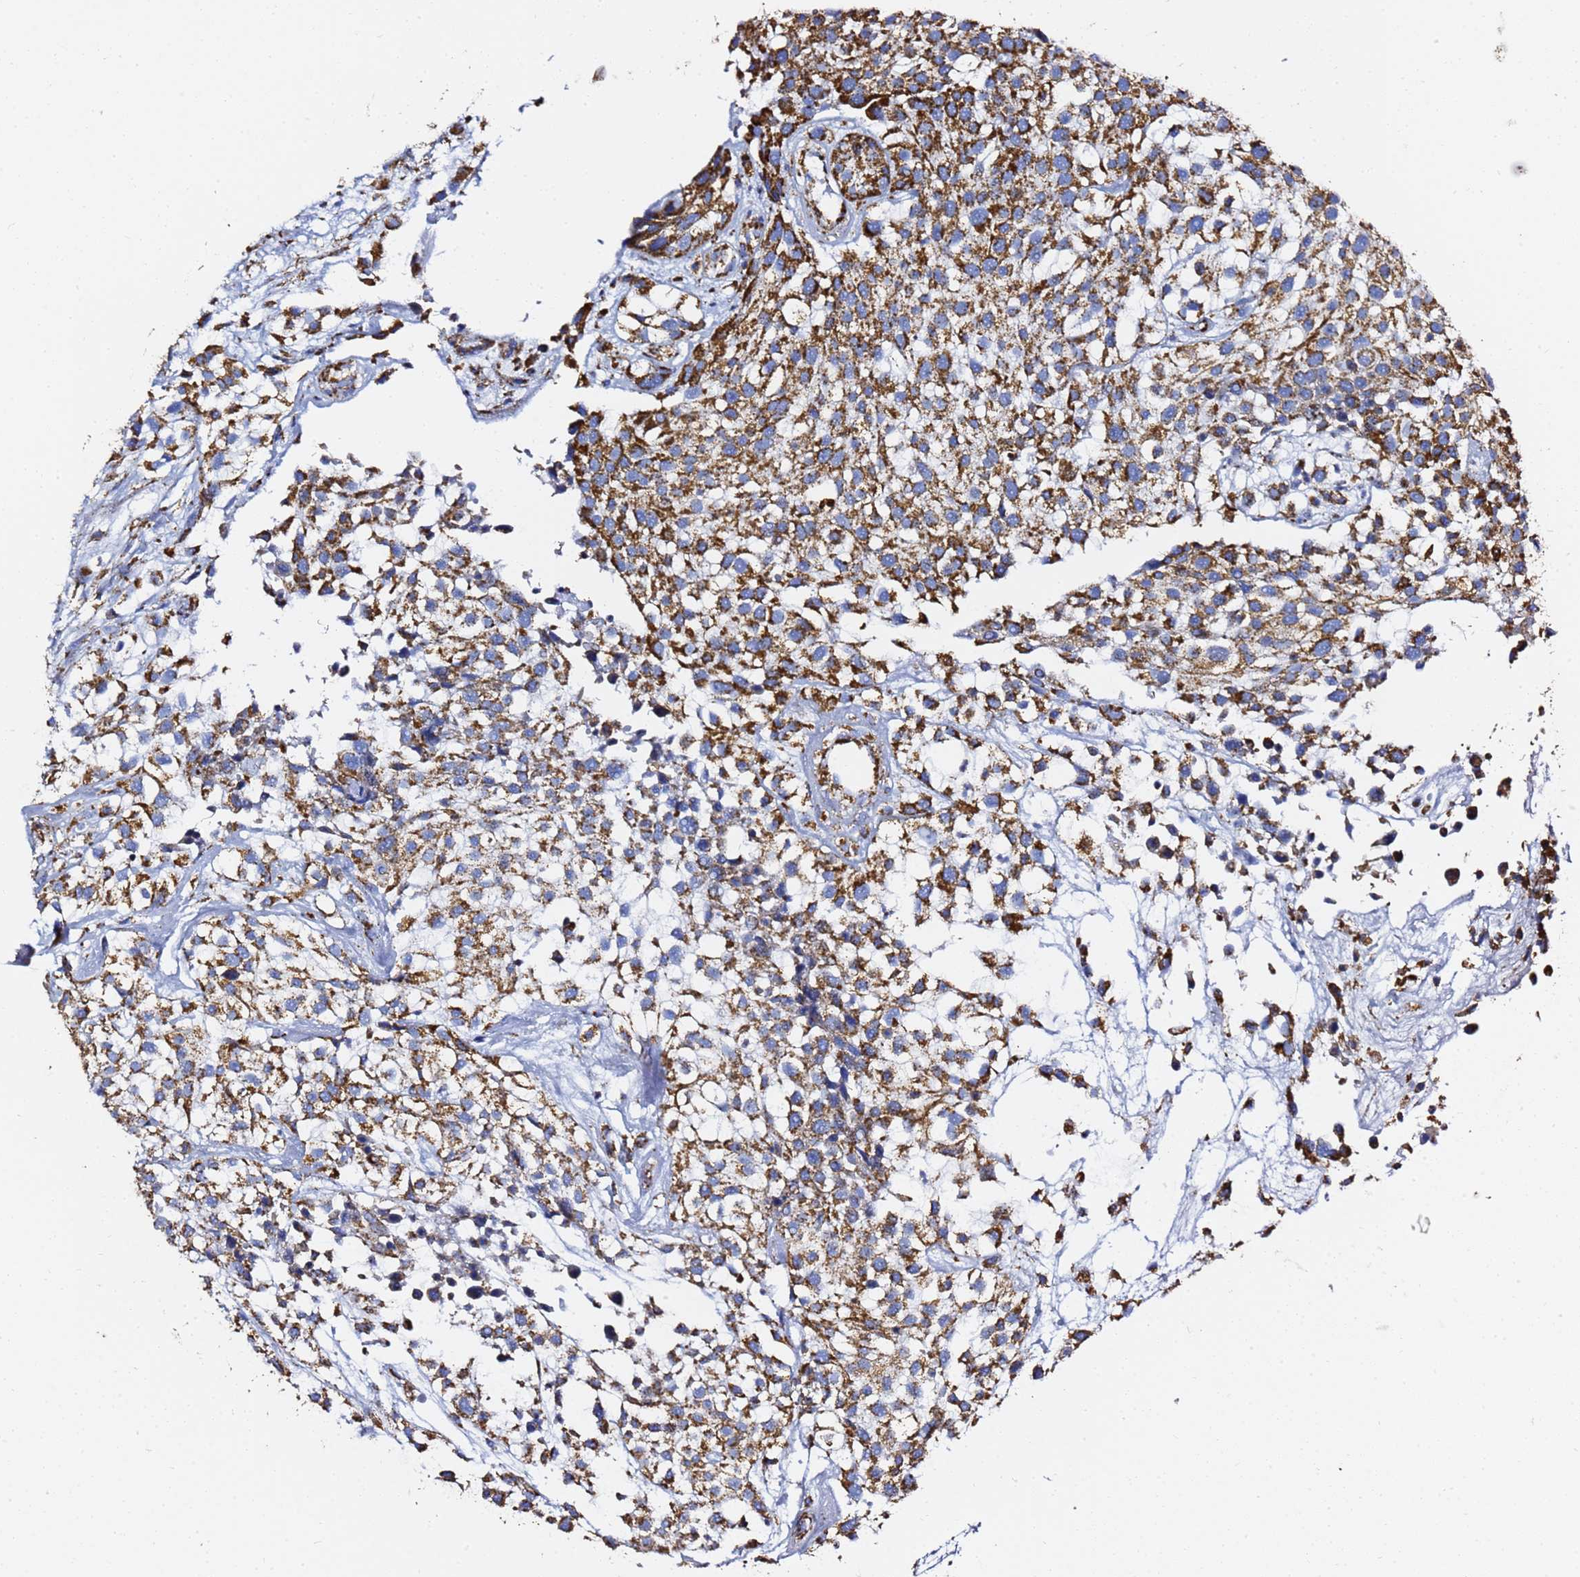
{"staining": {"intensity": "strong", "quantity": ">75%", "location": "cytoplasmic/membranous"}, "tissue": "urothelial cancer", "cell_type": "Tumor cells", "image_type": "cancer", "snomed": [{"axis": "morphology", "description": "Urothelial carcinoma, High grade"}, {"axis": "topography", "description": "Urinary bladder"}], "caption": "A micrograph of human urothelial cancer stained for a protein demonstrates strong cytoplasmic/membranous brown staining in tumor cells.", "gene": "PHB2", "patient": {"sex": "male", "age": 56}}